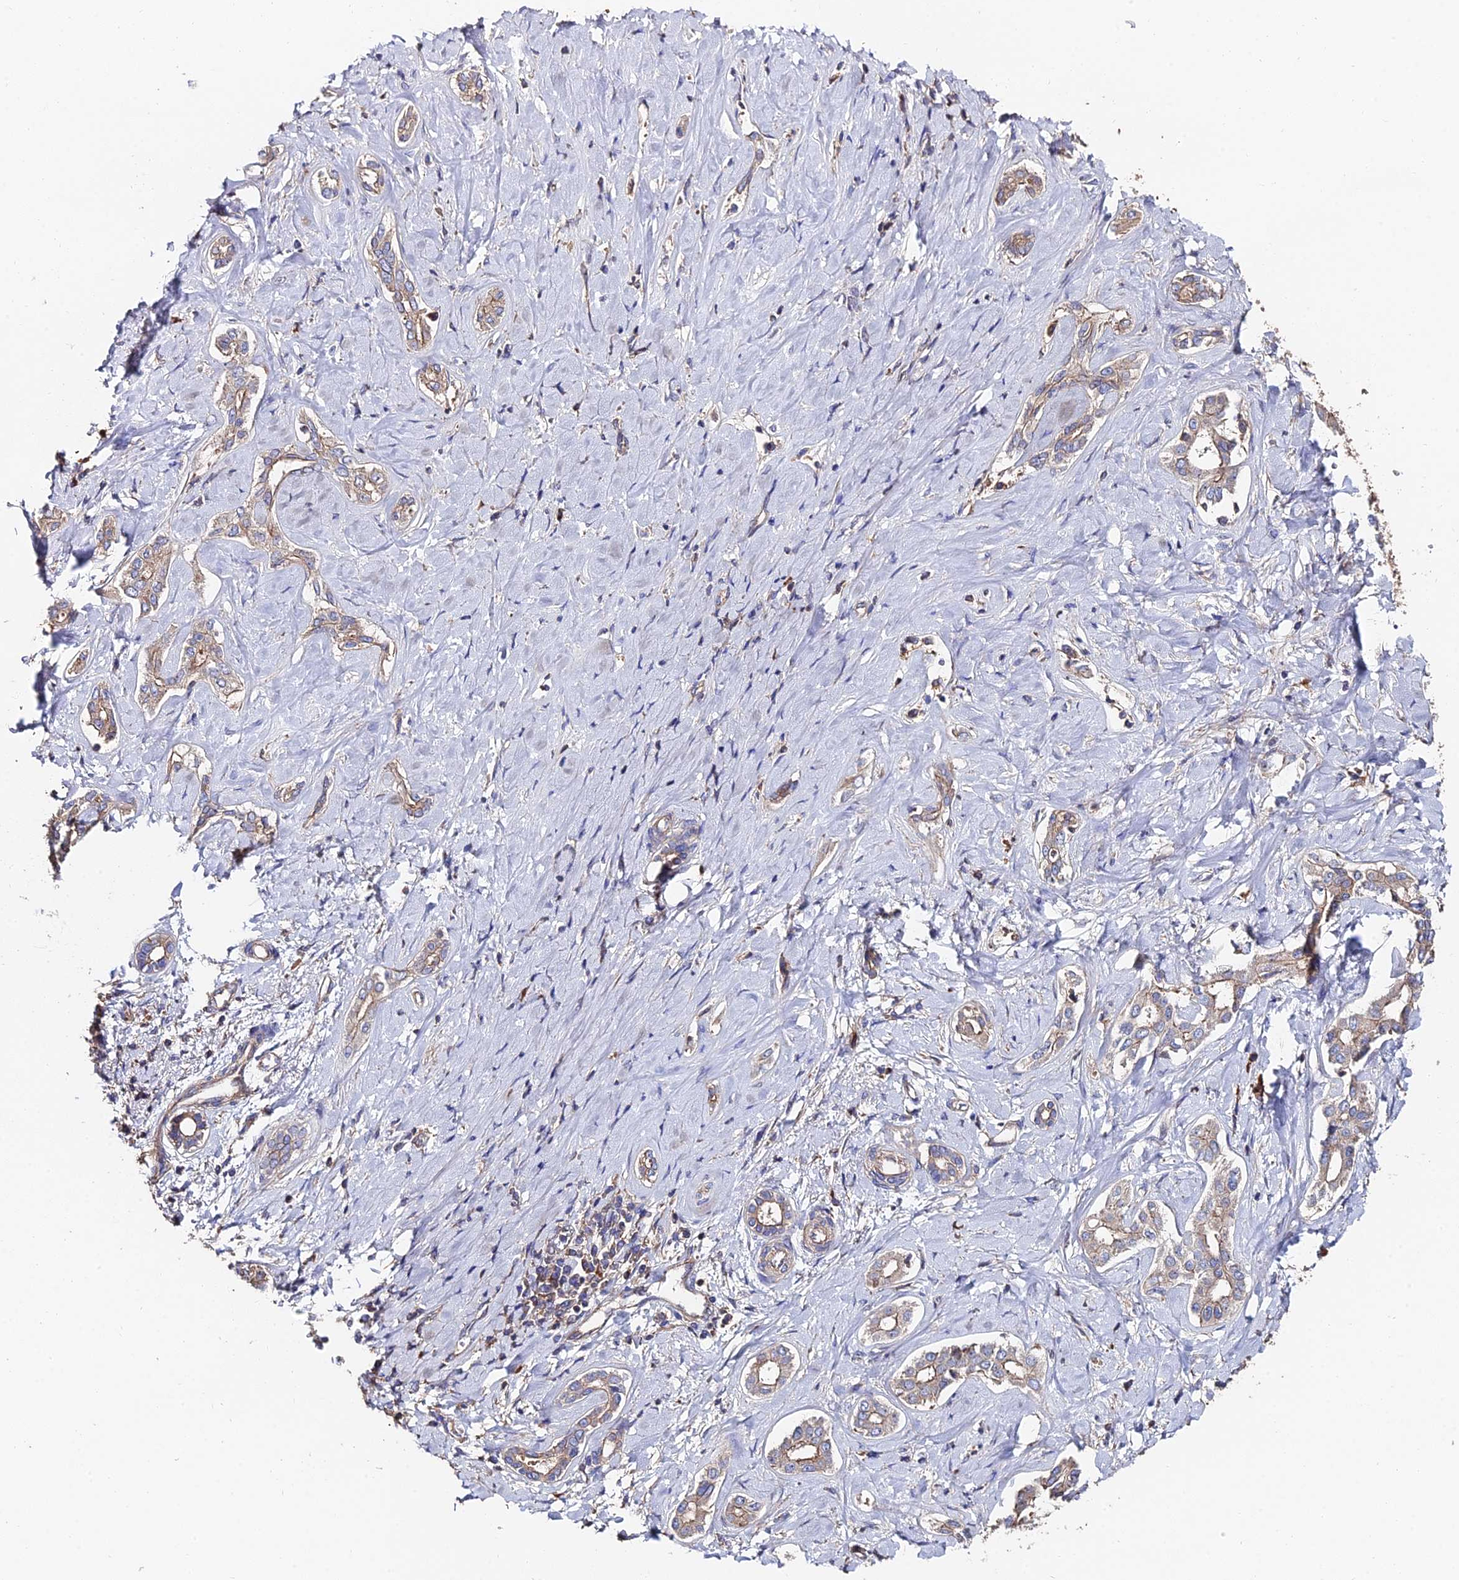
{"staining": {"intensity": "weak", "quantity": ">75%", "location": "cytoplasmic/membranous"}, "tissue": "liver cancer", "cell_type": "Tumor cells", "image_type": "cancer", "snomed": [{"axis": "morphology", "description": "Cholangiocarcinoma"}, {"axis": "topography", "description": "Liver"}], "caption": "Liver cancer stained with a brown dye shows weak cytoplasmic/membranous positive expression in approximately >75% of tumor cells.", "gene": "EXT1", "patient": {"sex": "female", "age": 77}}